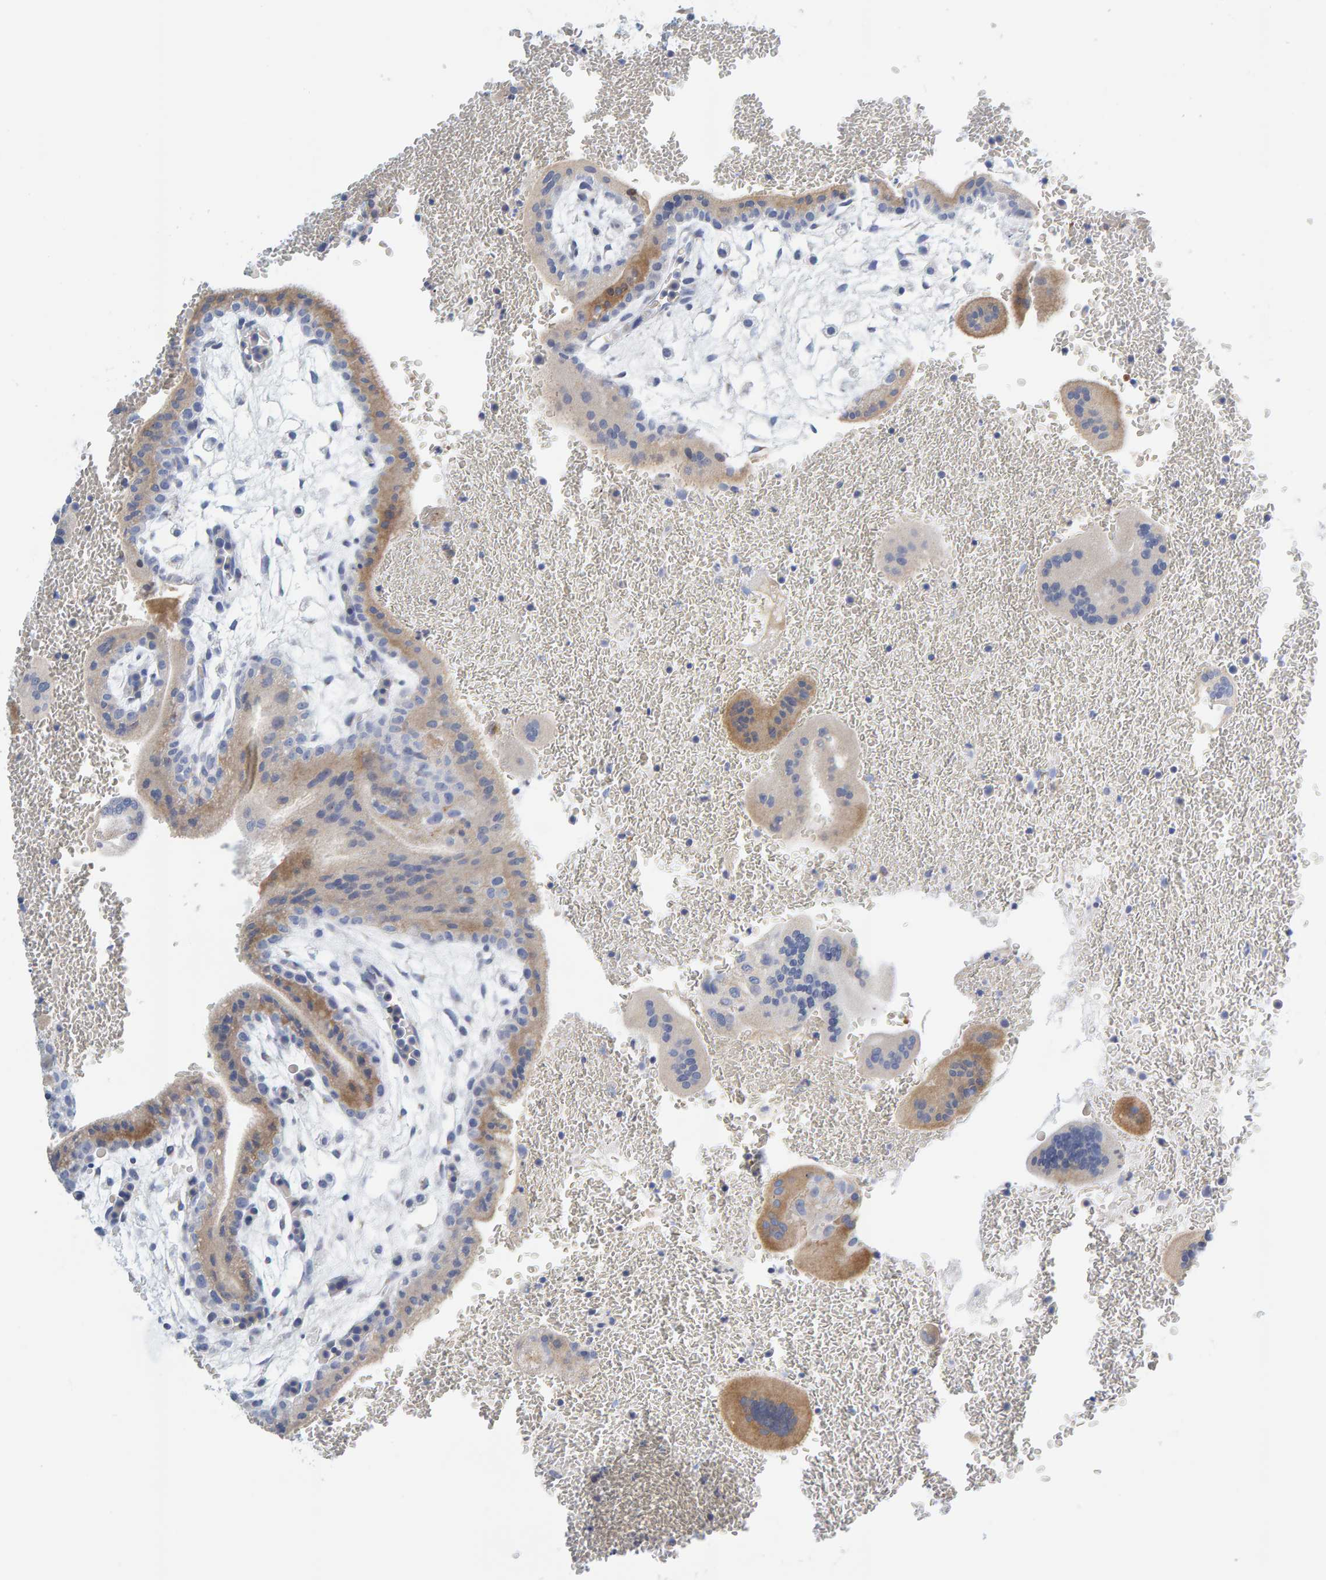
{"staining": {"intensity": "weak", "quantity": "25%-75%", "location": "cytoplasmic/membranous"}, "tissue": "placenta", "cell_type": "Decidual cells", "image_type": "normal", "snomed": [{"axis": "morphology", "description": "Normal tissue, NOS"}, {"axis": "topography", "description": "Placenta"}], "caption": "Immunohistochemical staining of unremarkable human placenta exhibits 25%-75% levels of weak cytoplasmic/membranous protein expression in approximately 25%-75% of decidual cells.", "gene": "MOG", "patient": {"sex": "female", "age": 35}}